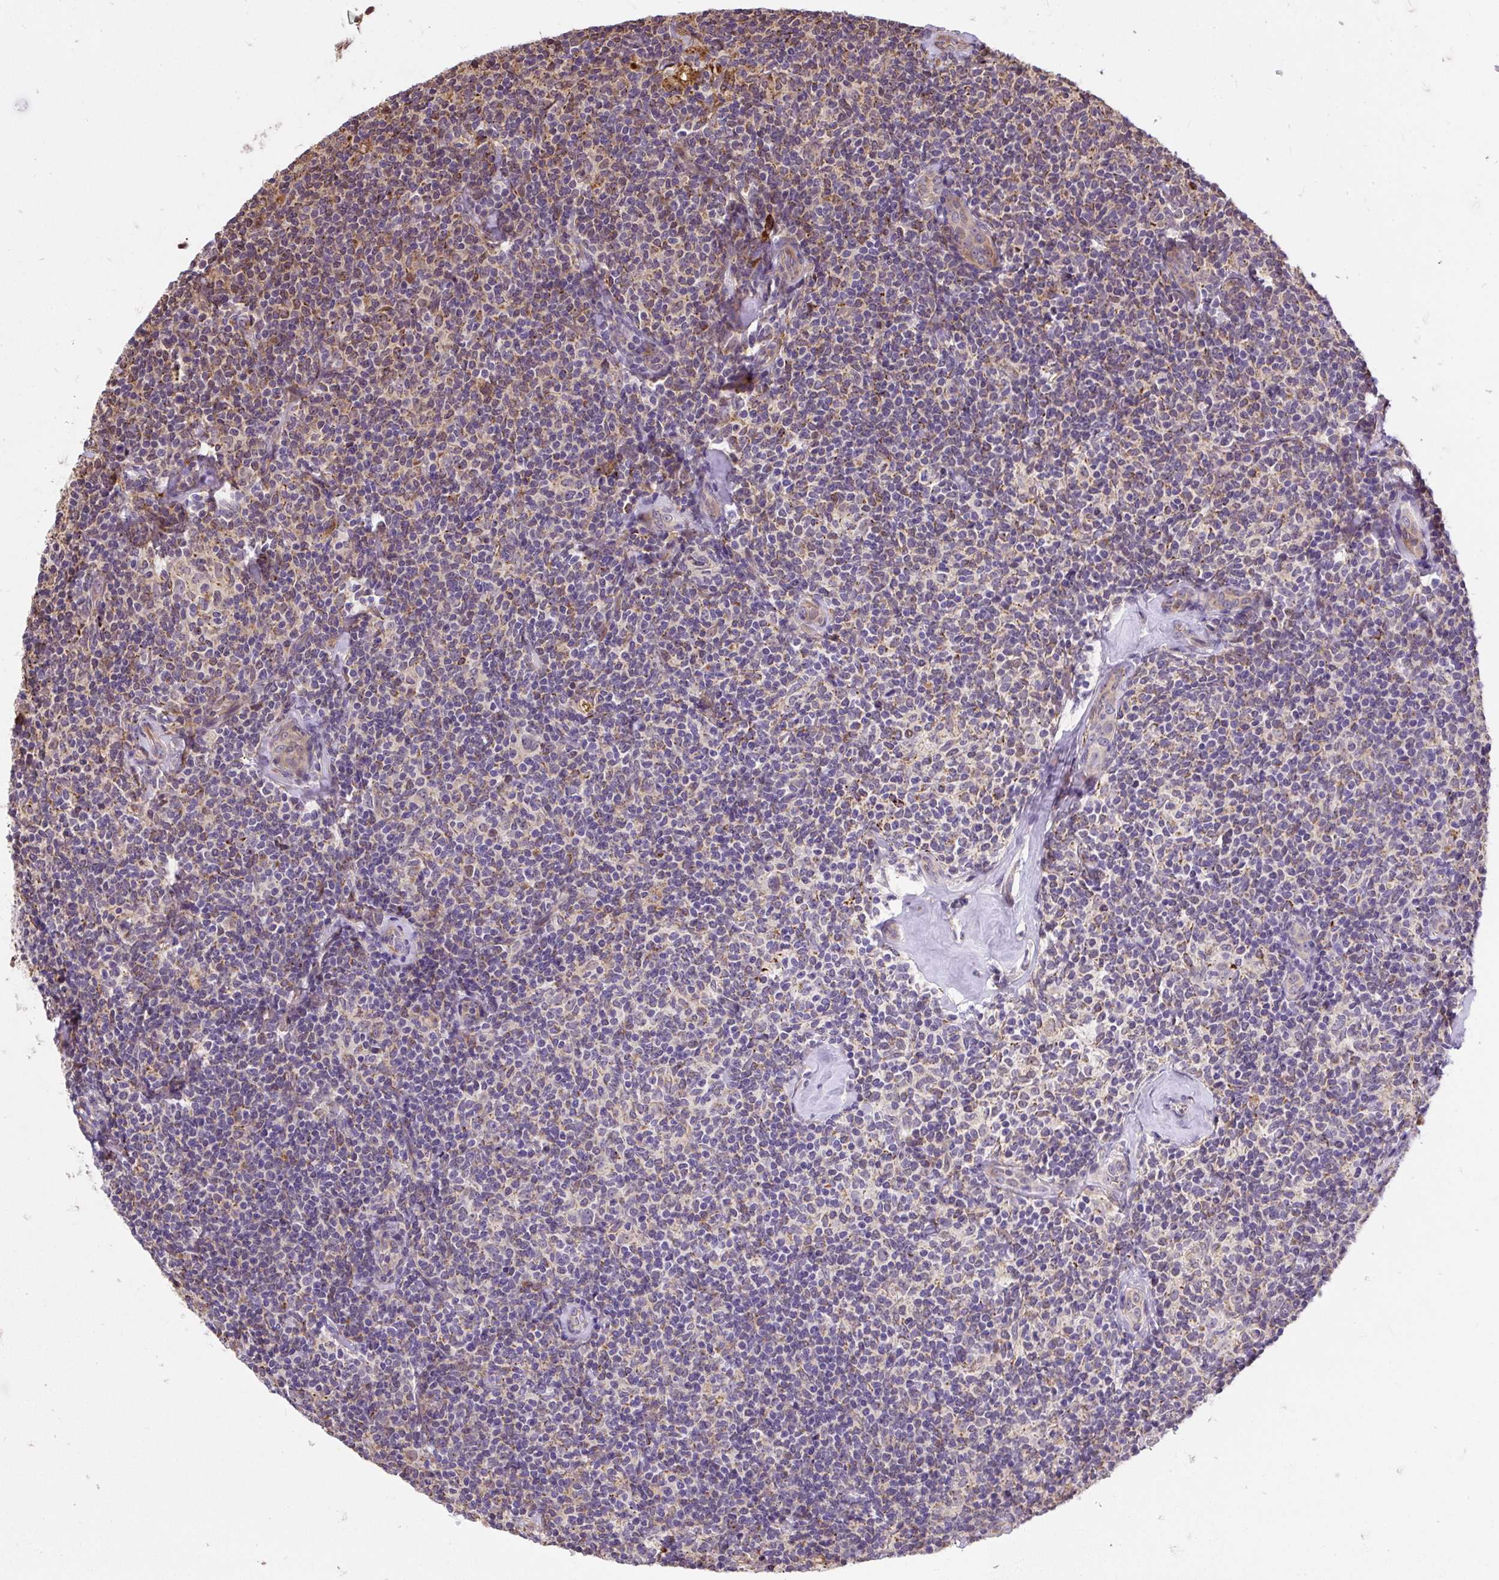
{"staining": {"intensity": "weak", "quantity": "<25%", "location": "cytoplasmic/membranous"}, "tissue": "lymphoma", "cell_type": "Tumor cells", "image_type": "cancer", "snomed": [{"axis": "morphology", "description": "Malignant lymphoma, non-Hodgkin's type, Low grade"}, {"axis": "topography", "description": "Lymph node"}], "caption": "Immunohistochemistry of human low-grade malignant lymphoma, non-Hodgkin's type demonstrates no expression in tumor cells.", "gene": "PUS7L", "patient": {"sex": "female", "age": 56}}